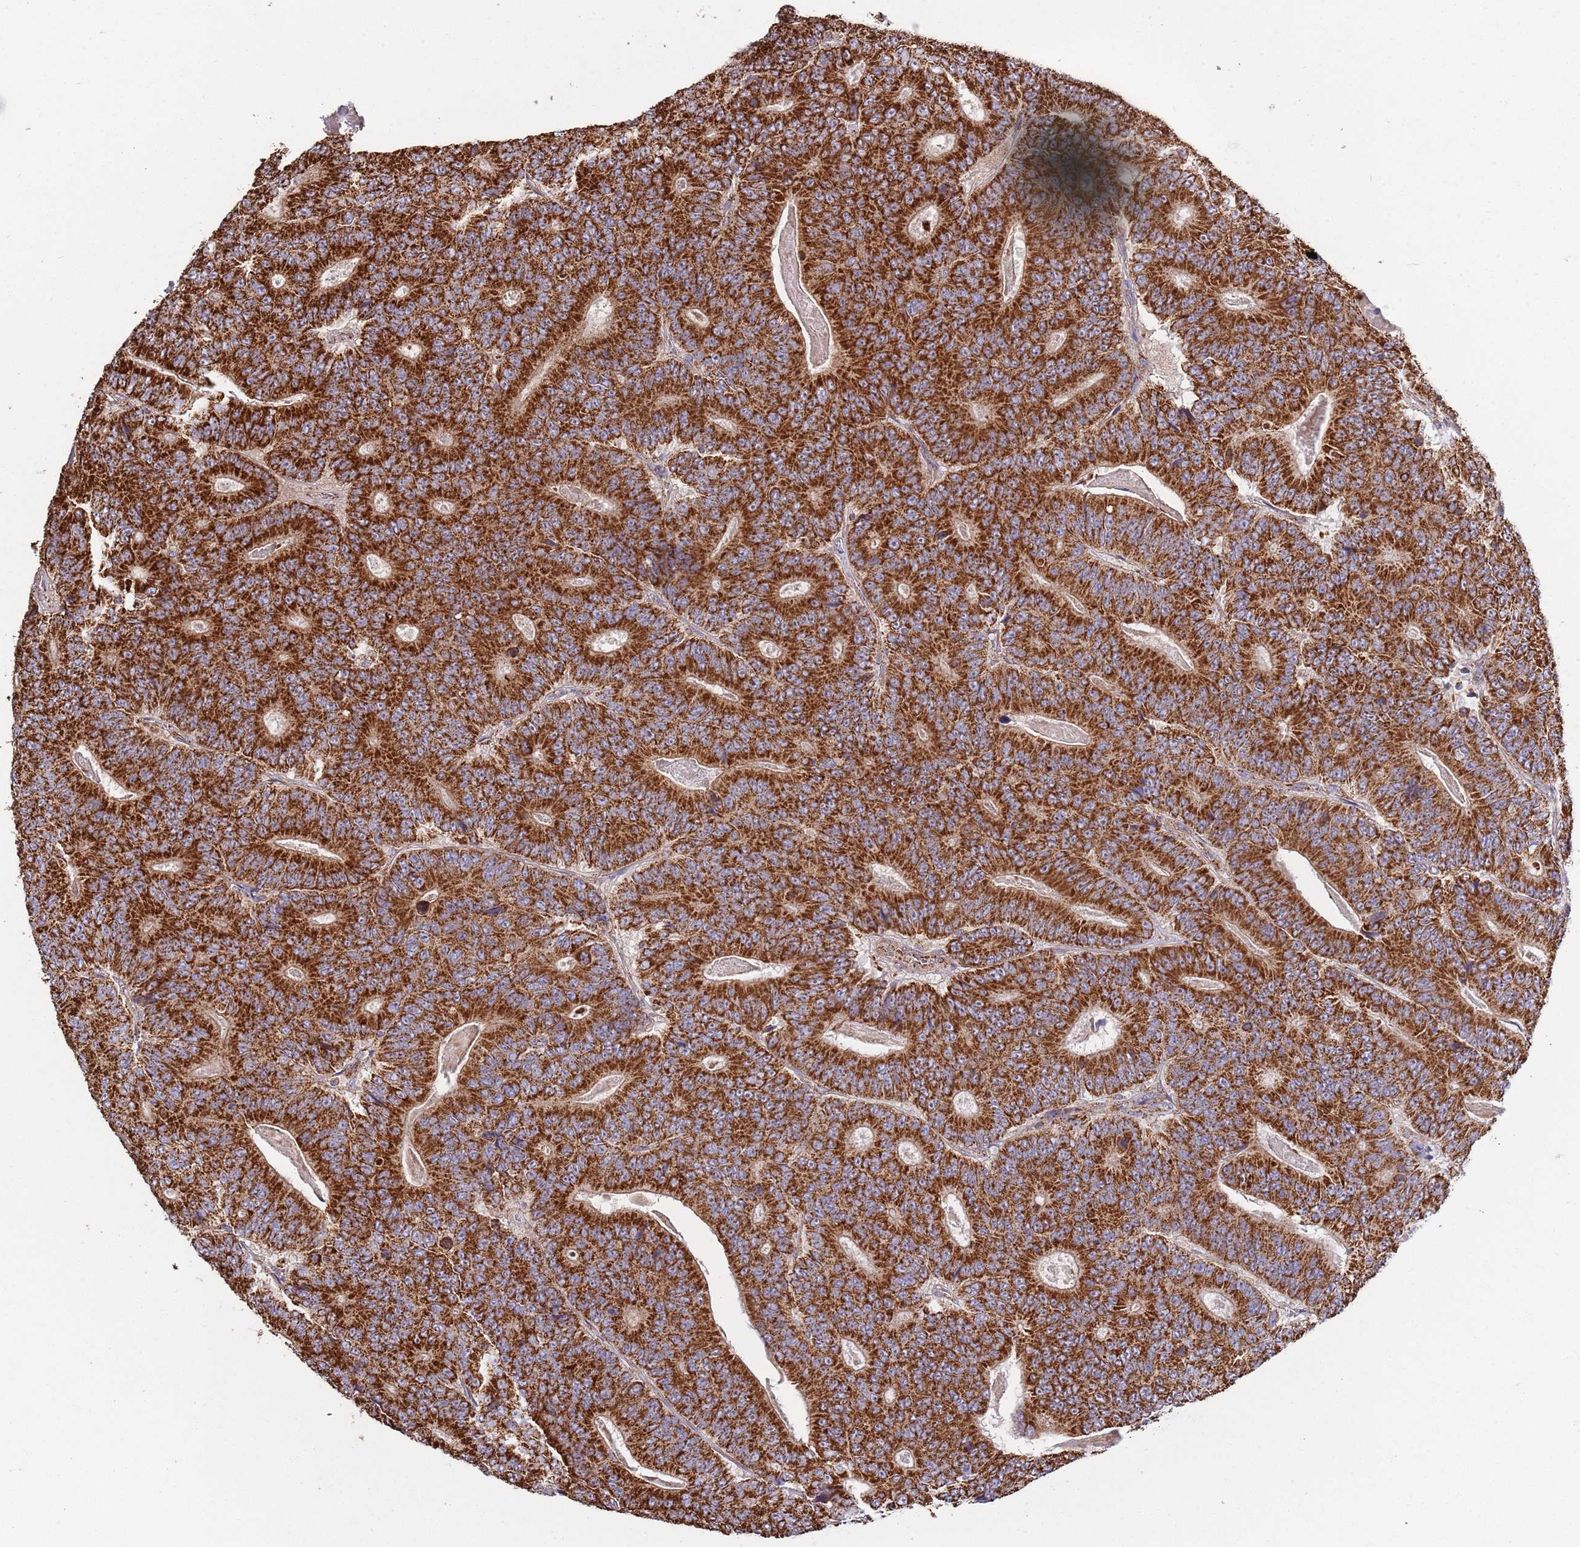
{"staining": {"intensity": "strong", "quantity": ">75%", "location": "cytoplasmic/membranous"}, "tissue": "colorectal cancer", "cell_type": "Tumor cells", "image_type": "cancer", "snomed": [{"axis": "morphology", "description": "Adenocarcinoma, NOS"}, {"axis": "topography", "description": "Colon"}], "caption": "Brown immunohistochemical staining in human colorectal cancer (adenocarcinoma) displays strong cytoplasmic/membranous expression in approximately >75% of tumor cells. (DAB IHC with brightfield microscopy, high magnification).", "gene": "VPS16", "patient": {"sex": "male", "age": 83}}